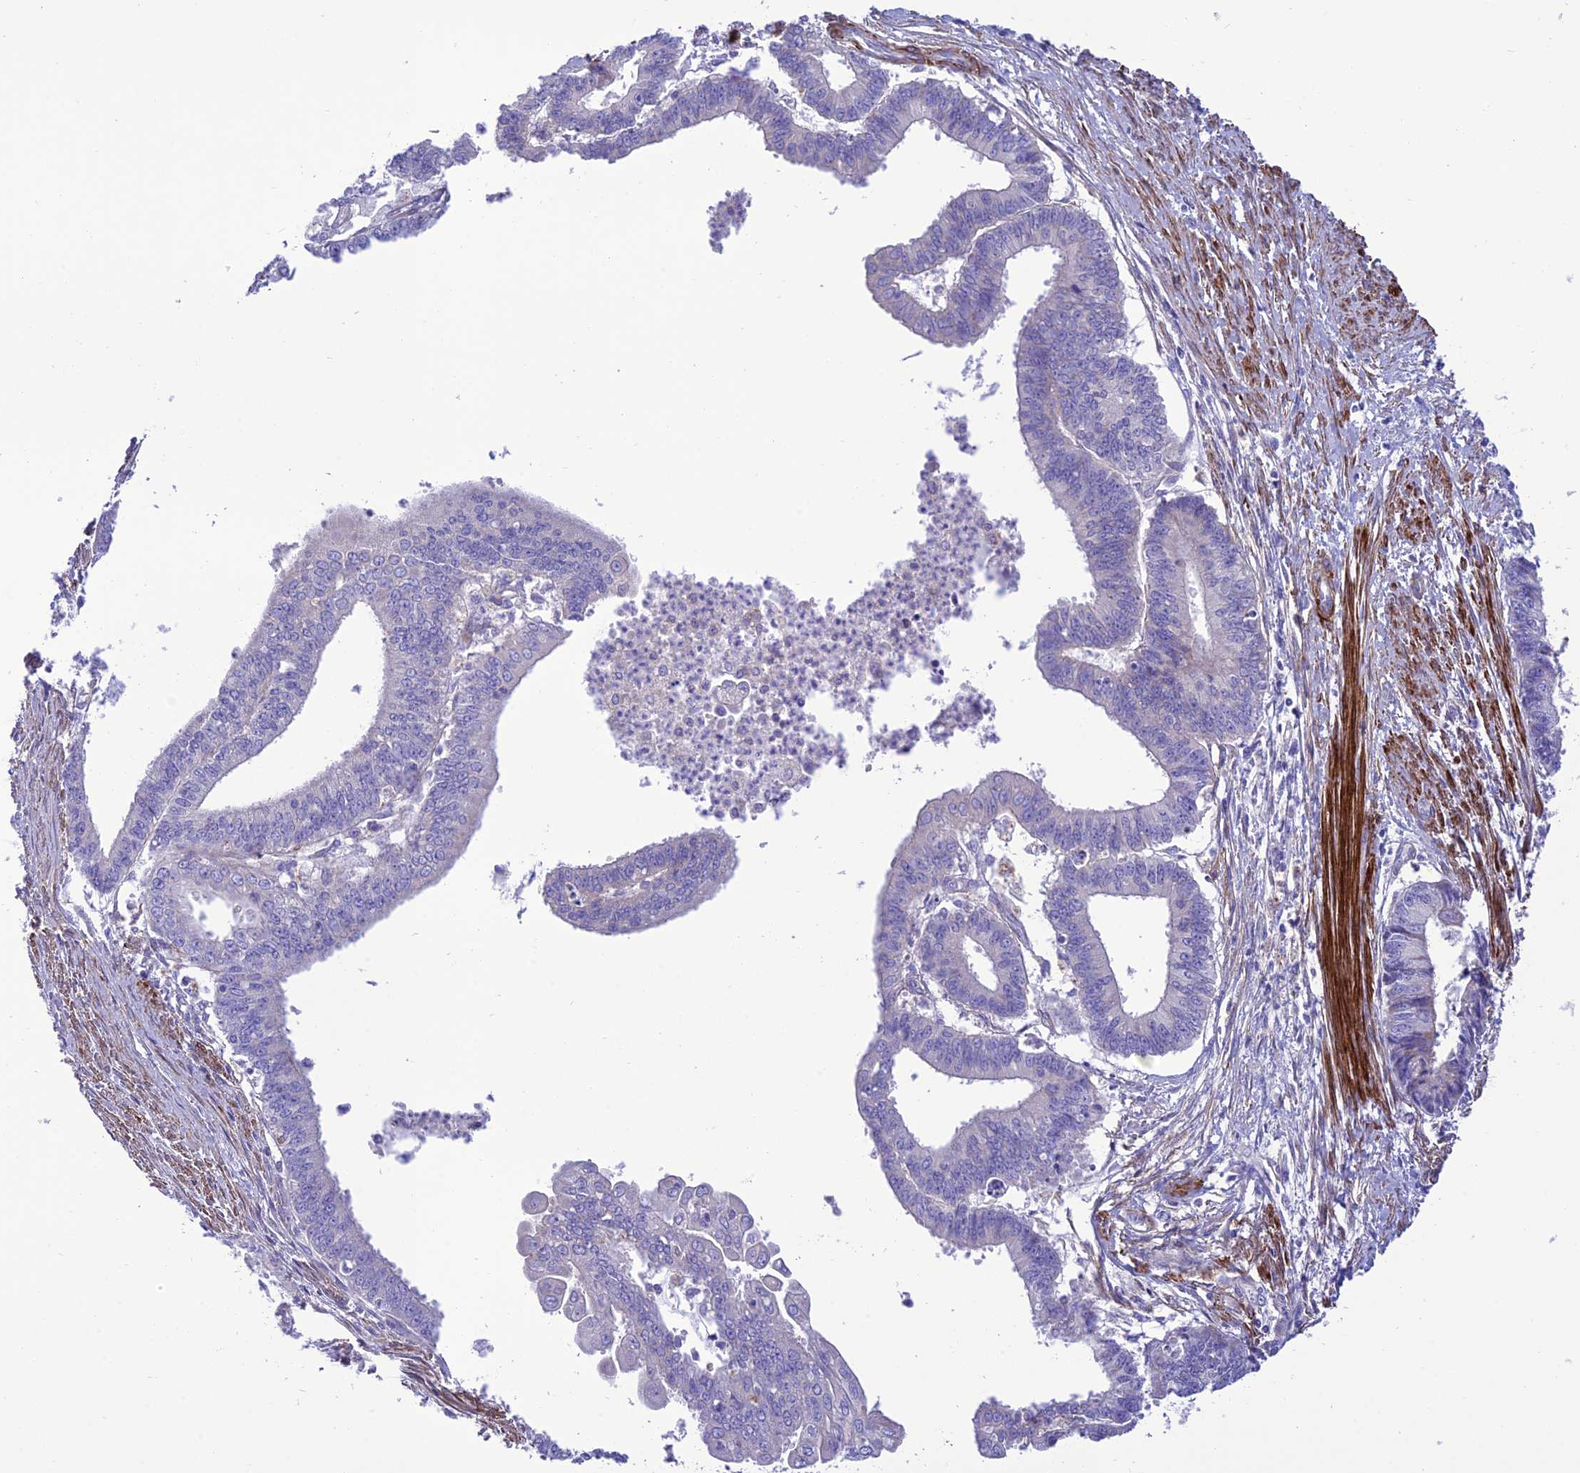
{"staining": {"intensity": "negative", "quantity": "none", "location": "none"}, "tissue": "endometrial cancer", "cell_type": "Tumor cells", "image_type": "cancer", "snomed": [{"axis": "morphology", "description": "Adenocarcinoma, NOS"}, {"axis": "topography", "description": "Endometrium"}], "caption": "This micrograph is of endometrial cancer (adenocarcinoma) stained with IHC to label a protein in brown with the nuclei are counter-stained blue. There is no positivity in tumor cells. The staining is performed using DAB brown chromogen with nuclei counter-stained in using hematoxylin.", "gene": "FRA10AC1", "patient": {"sex": "female", "age": 73}}